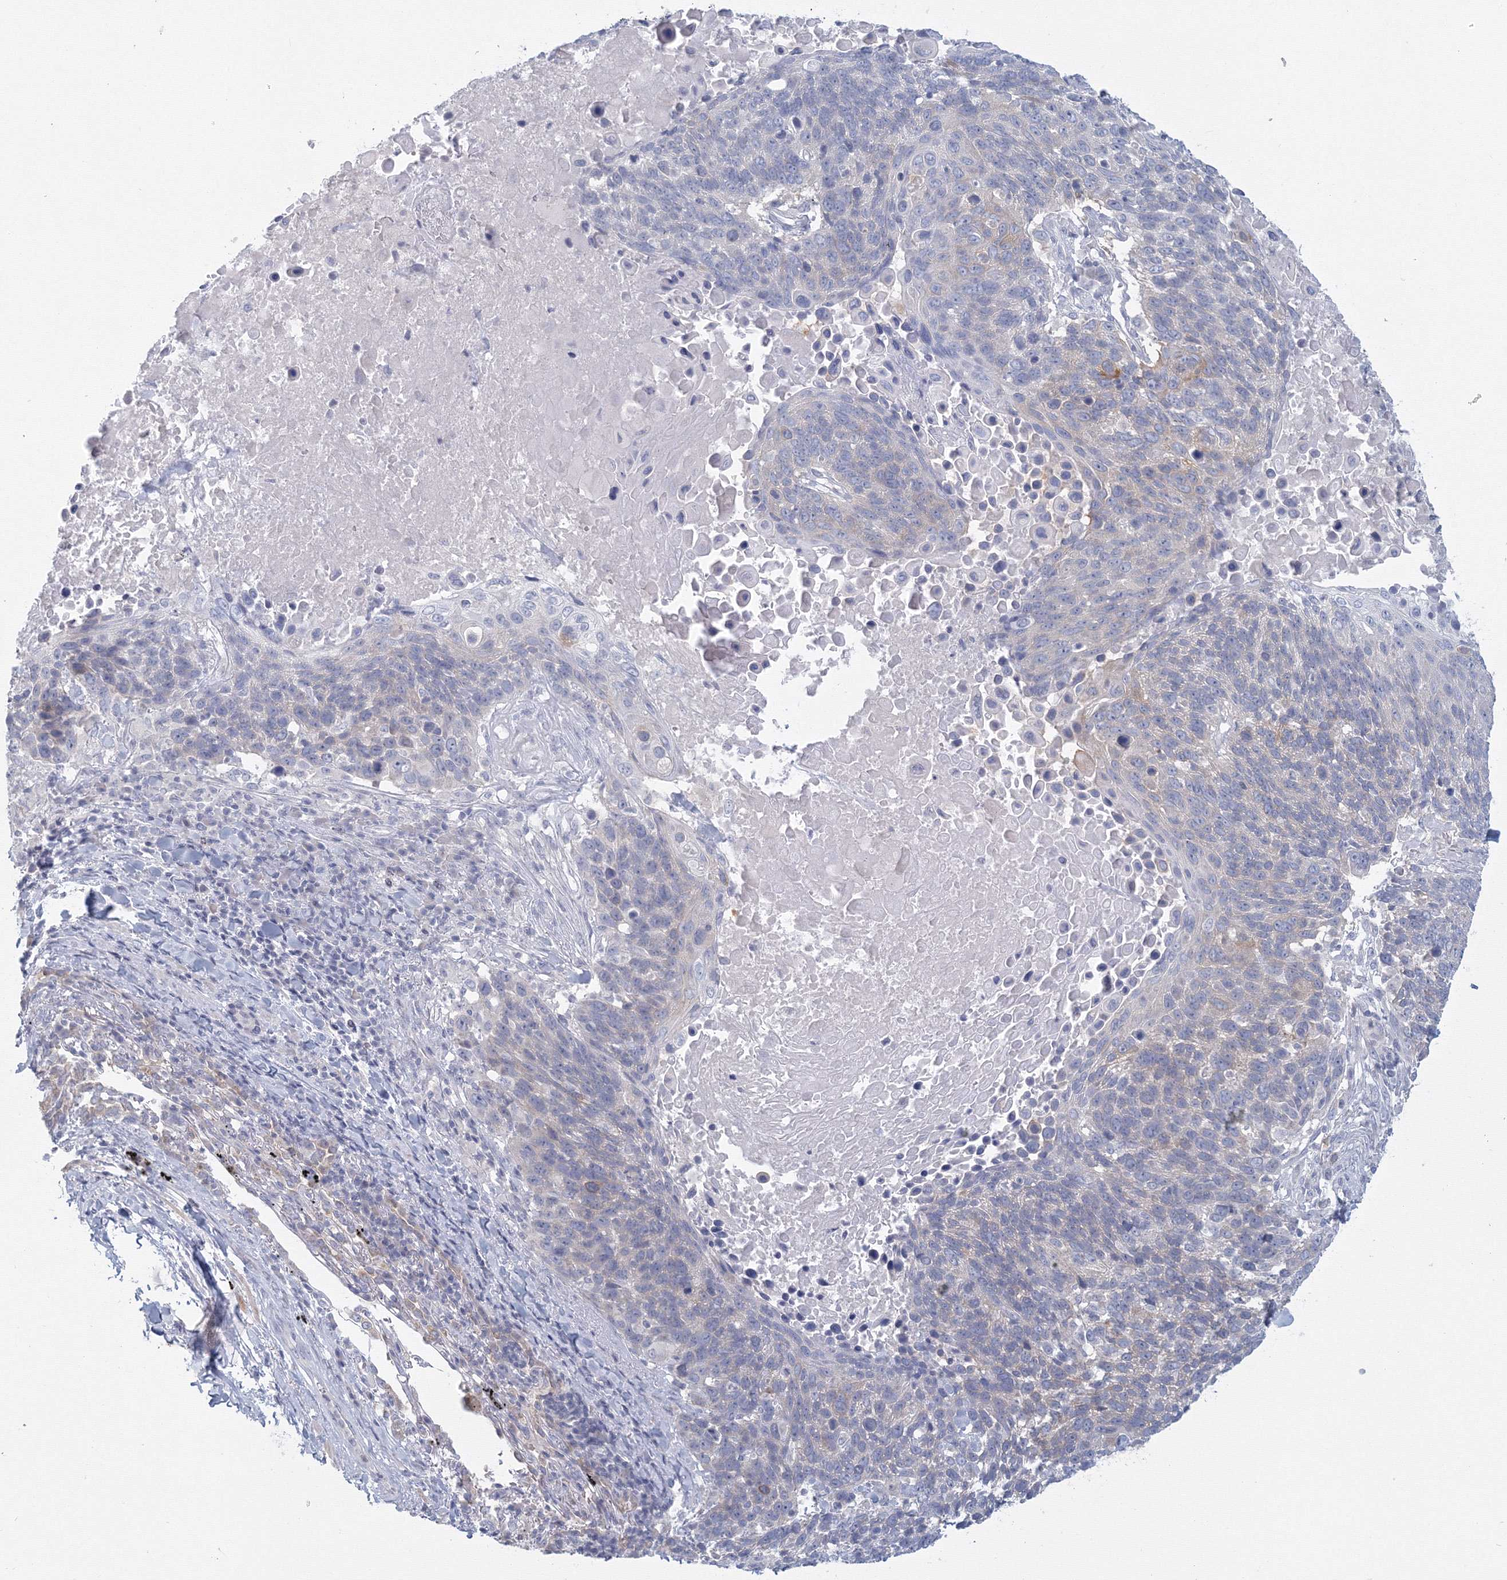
{"staining": {"intensity": "negative", "quantity": "none", "location": "none"}, "tissue": "lung cancer", "cell_type": "Tumor cells", "image_type": "cancer", "snomed": [{"axis": "morphology", "description": "Squamous cell carcinoma, NOS"}, {"axis": "topography", "description": "Lung"}], "caption": "This is an immunohistochemistry (IHC) micrograph of human squamous cell carcinoma (lung). There is no staining in tumor cells.", "gene": "TACC2", "patient": {"sex": "male", "age": 66}}